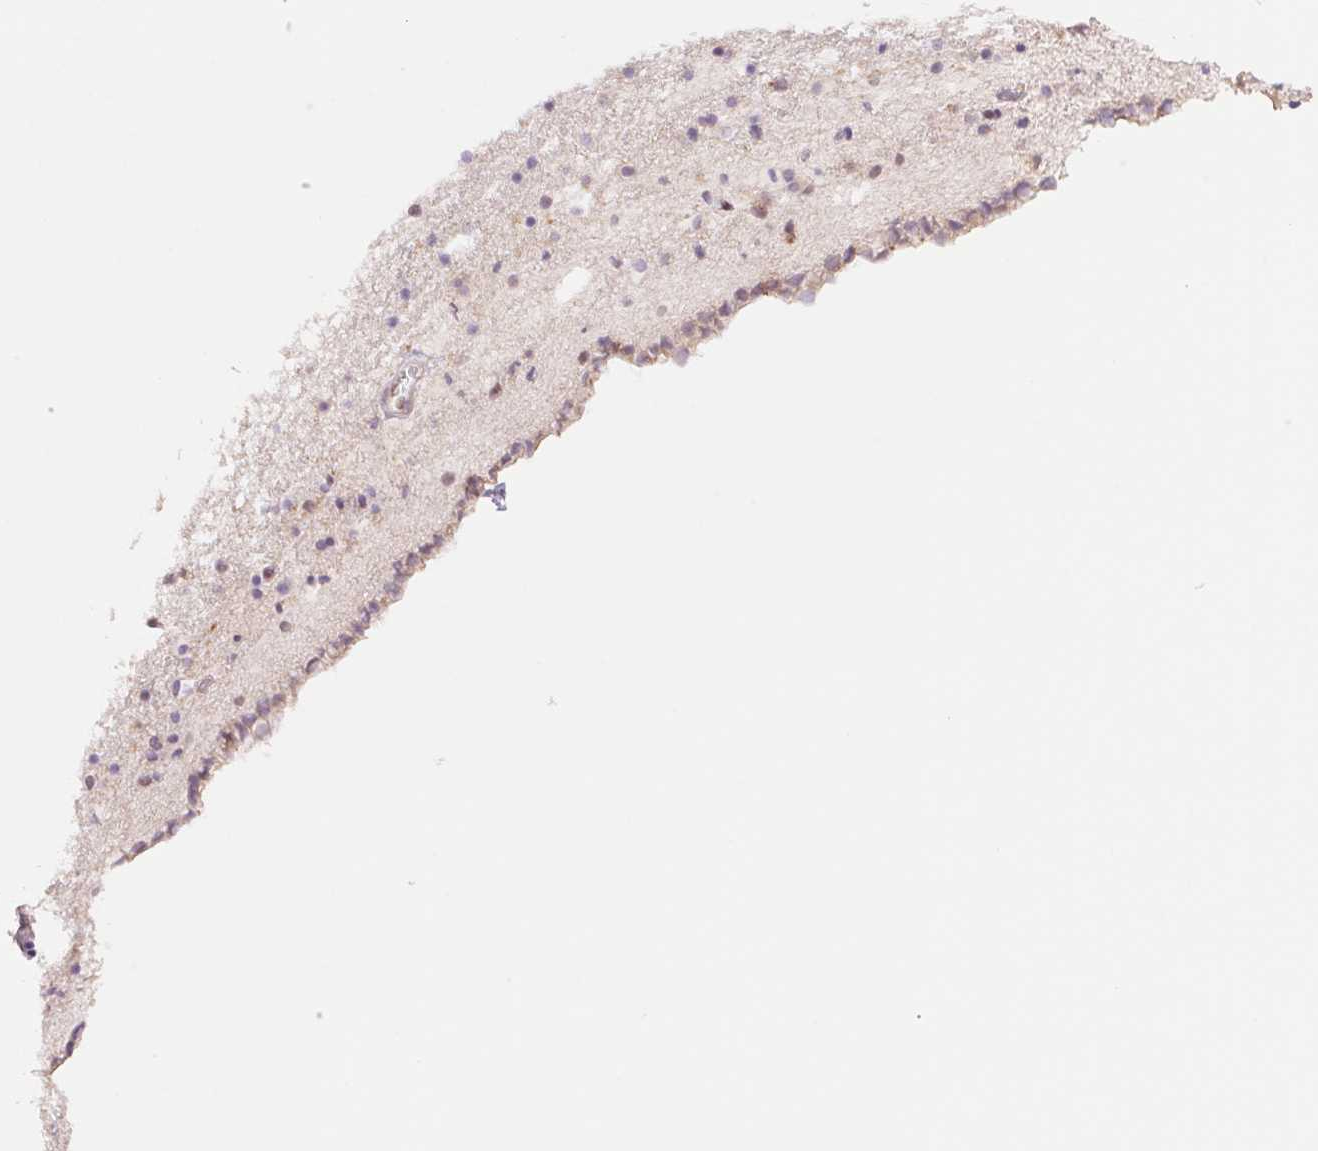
{"staining": {"intensity": "weak", "quantity": "25%-75%", "location": "nuclear"}, "tissue": "caudate", "cell_type": "Glial cells", "image_type": "normal", "snomed": [{"axis": "morphology", "description": "Normal tissue, NOS"}, {"axis": "topography", "description": "Lateral ventricle wall"}], "caption": "Protein expression analysis of benign caudate shows weak nuclear positivity in about 25%-75% of glial cells.", "gene": "RPRD1B", "patient": {"sex": "female", "age": 42}}